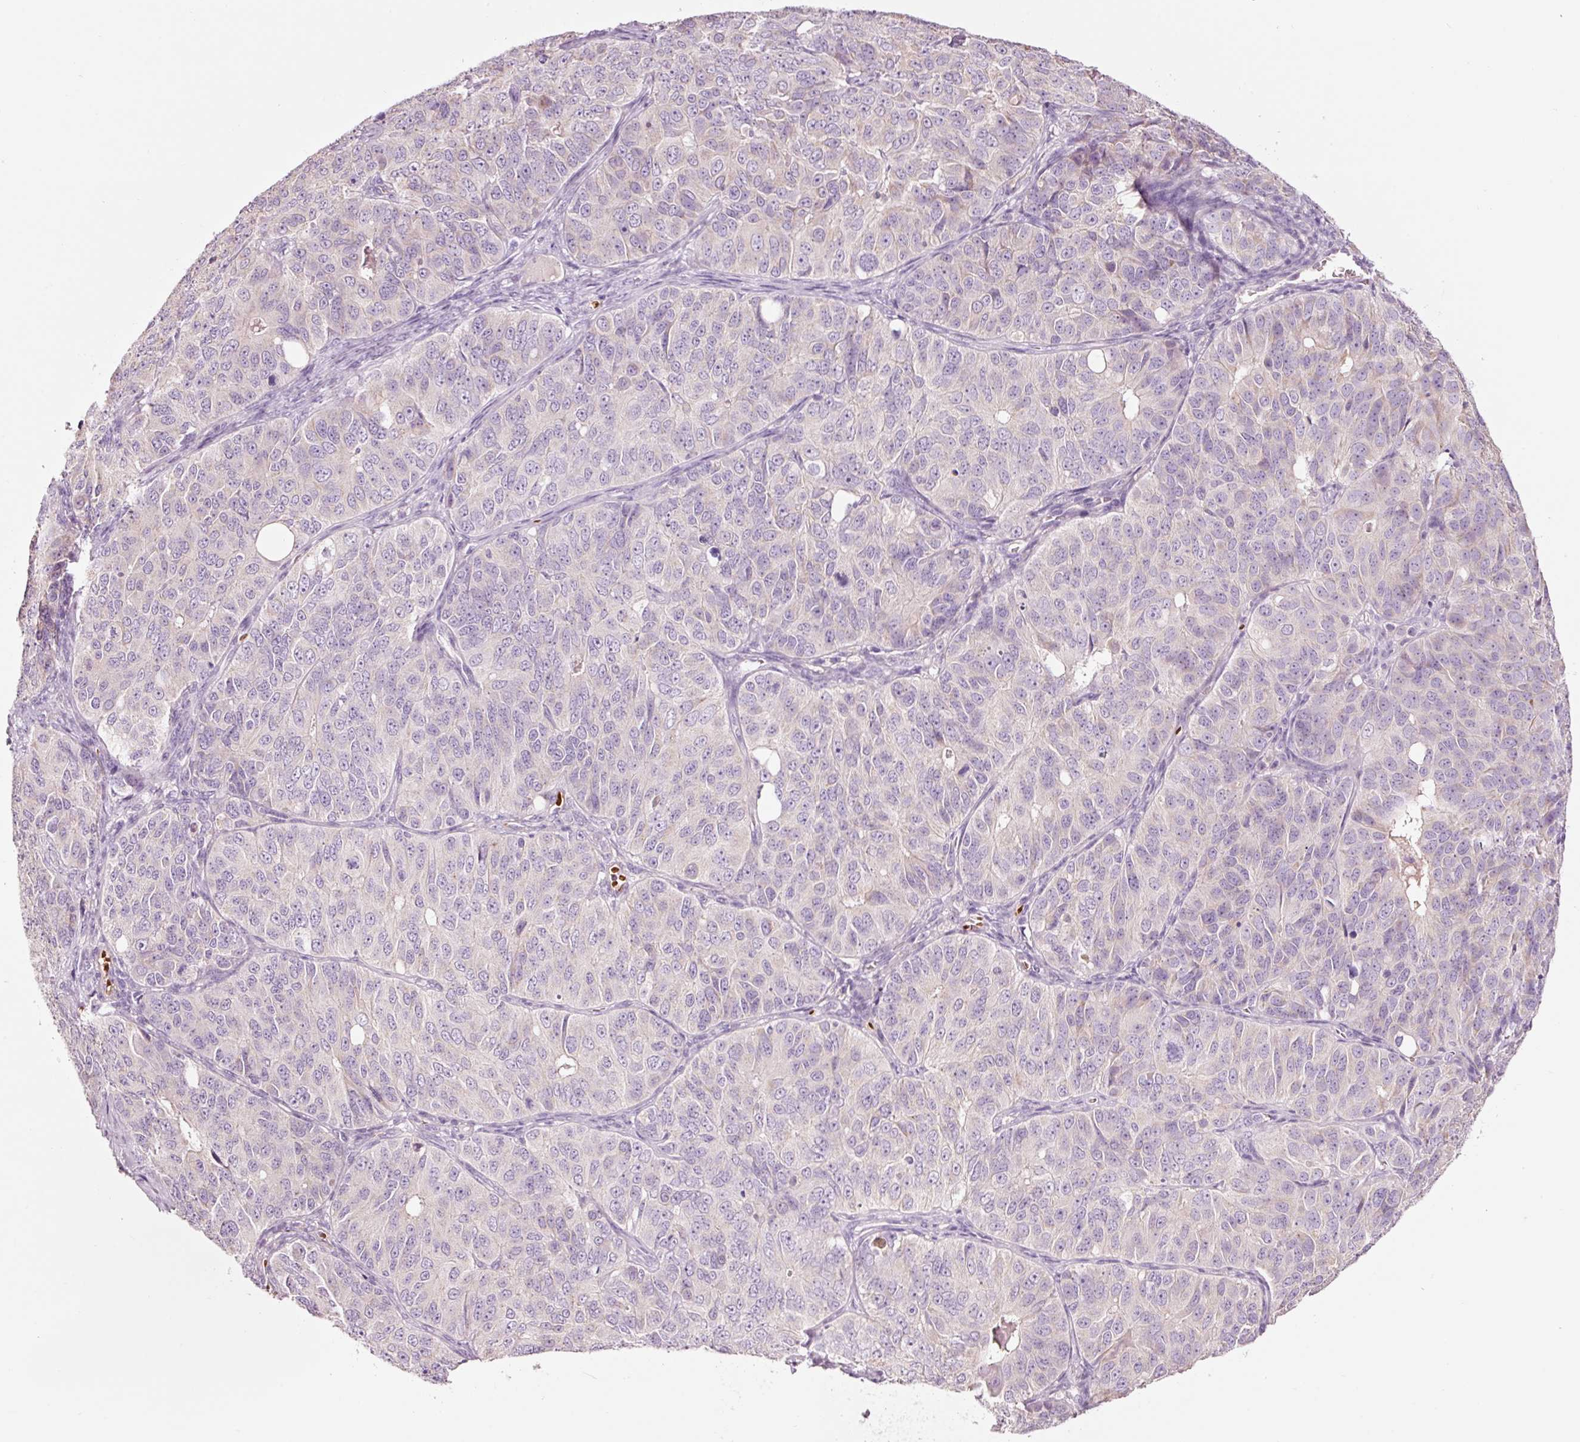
{"staining": {"intensity": "negative", "quantity": "none", "location": "none"}, "tissue": "ovarian cancer", "cell_type": "Tumor cells", "image_type": "cancer", "snomed": [{"axis": "morphology", "description": "Carcinoma, endometroid"}, {"axis": "topography", "description": "Ovary"}], "caption": "IHC photomicrograph of human ovarian cancer stained for a protein (brown), which demonstrates no staining in tumor cells.", "gene": "LDHAL6B", "patient": {"sex": "female", "age": 51}}